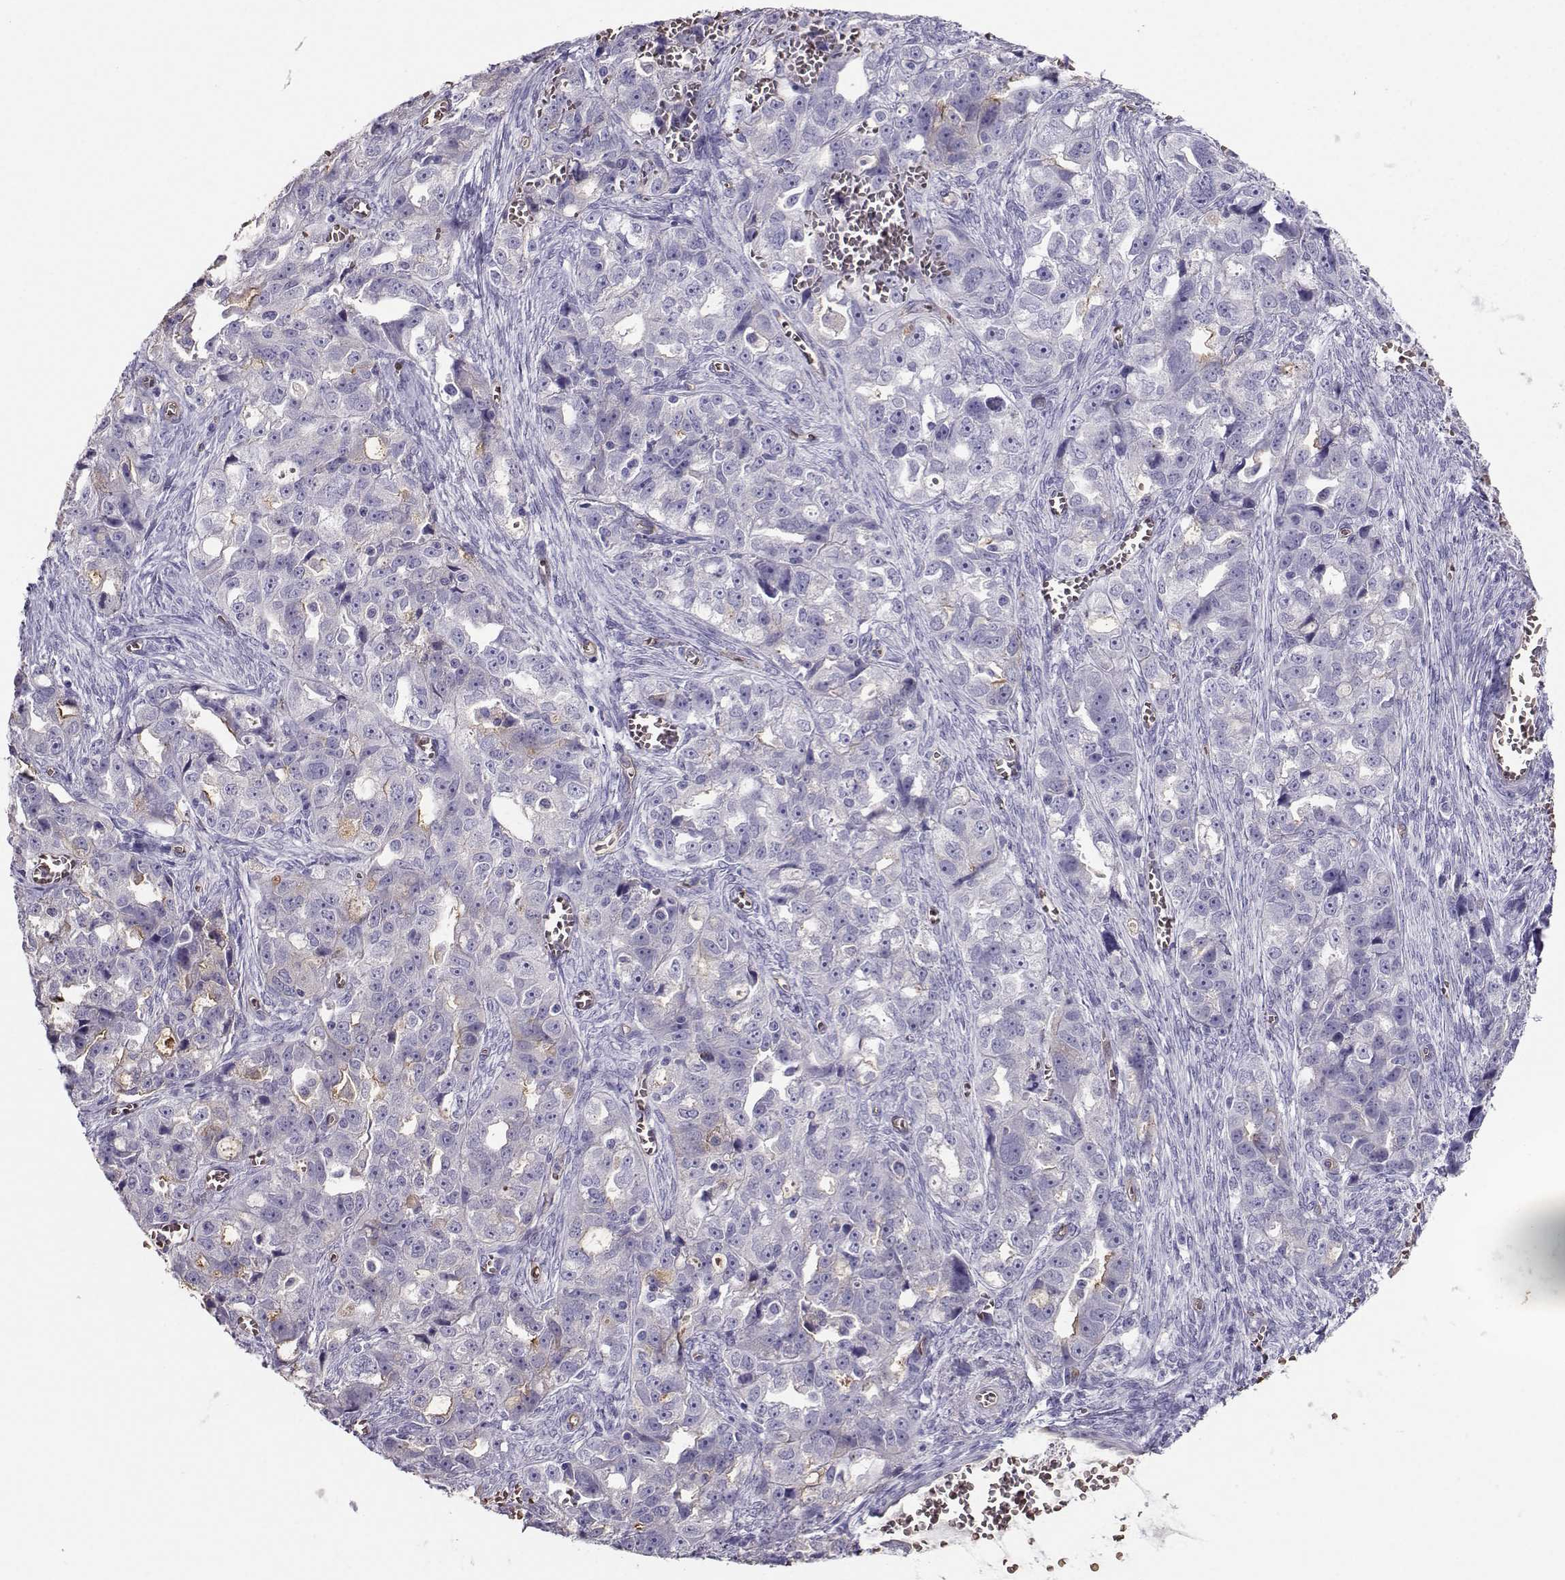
{"staining": {"intensity": "weak", "quantity": "<25%", "location": "cytoplasmic/membranous"}, "tissue": "ovarian cancer", "cell_type": "Tumor cells", "image_type": "cancer", "snomed": [{"axis": "morphology", "description": "Cystadenocarcinoma, serous, NOS"}, {"axis": "topography", "description": "Ovary"}], "caption": "DAB (3,3'-diaminobenzidine) immunohistochemical staining of human serous cystadenocarcinoma (ovarian) exhibits no significant positivity in tumor cells. (Immunohistochemistry, brightfield microscopy, high magnification).", "gene": "CLUL1", "patient": {"sex": "female", "age": 51}}